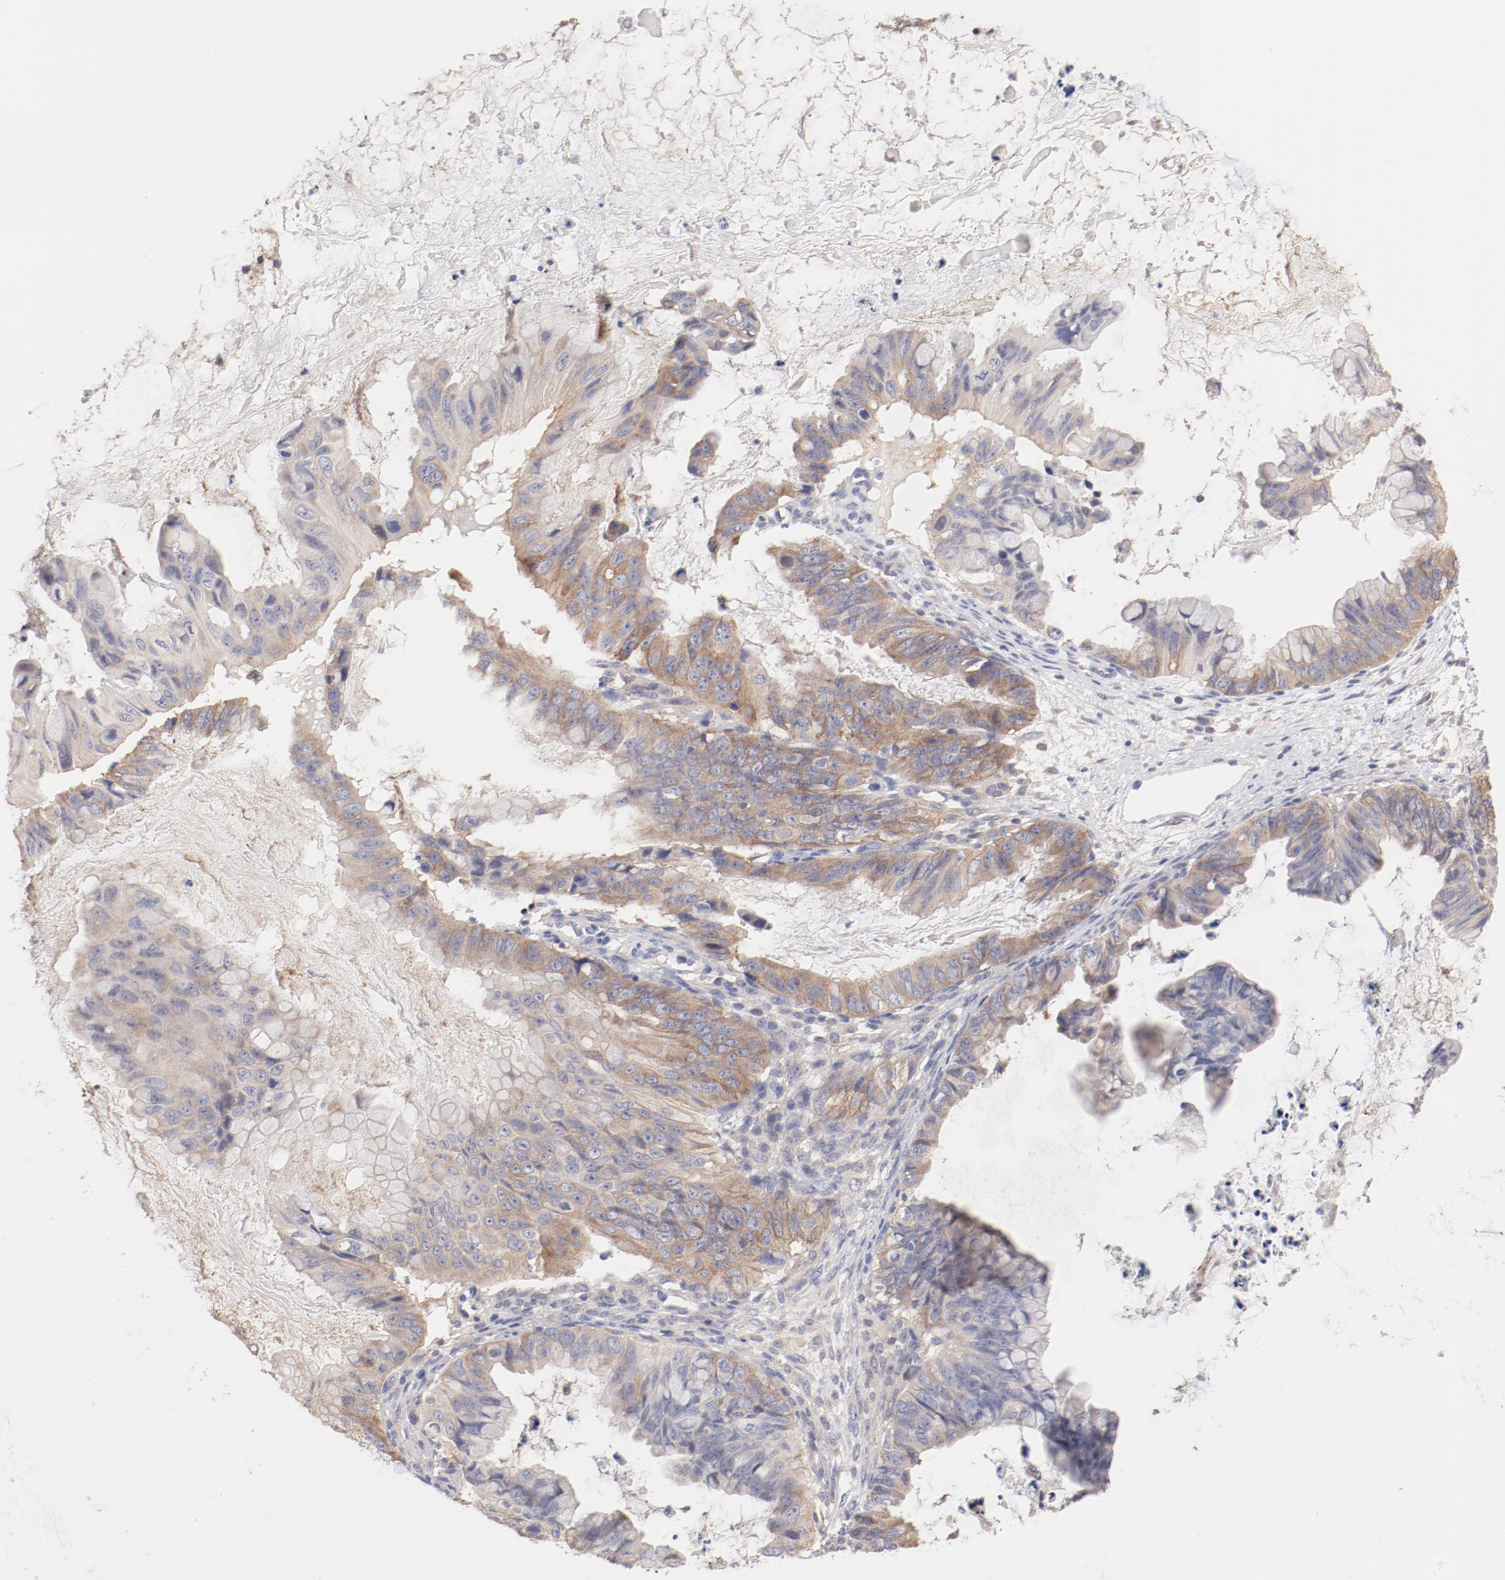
{"staining": {"intensity": "moderate", "quantity": ">75%", "location": "cytoplasmic/membranous"}, "tissue": "ovarian cancer", "cell_type": "Tumor cells", "image_type": "cancer", "snomed": [{"axis": "morphology", "description": "Cystadenocarcinoma, mucinous, NOS"}, {"axis": "topography", "description": "Ovary"}], "caption": "This photomicrograph displays immunohistochemistry (IHC) staining of mucinous cystadenocarcinoma (ovarian), with medium moderate cytoplasmic/membranous staining in about >75% of tumor cells.", "gene": "SETD3", "patient": {"sex": "female", "age": 36}}